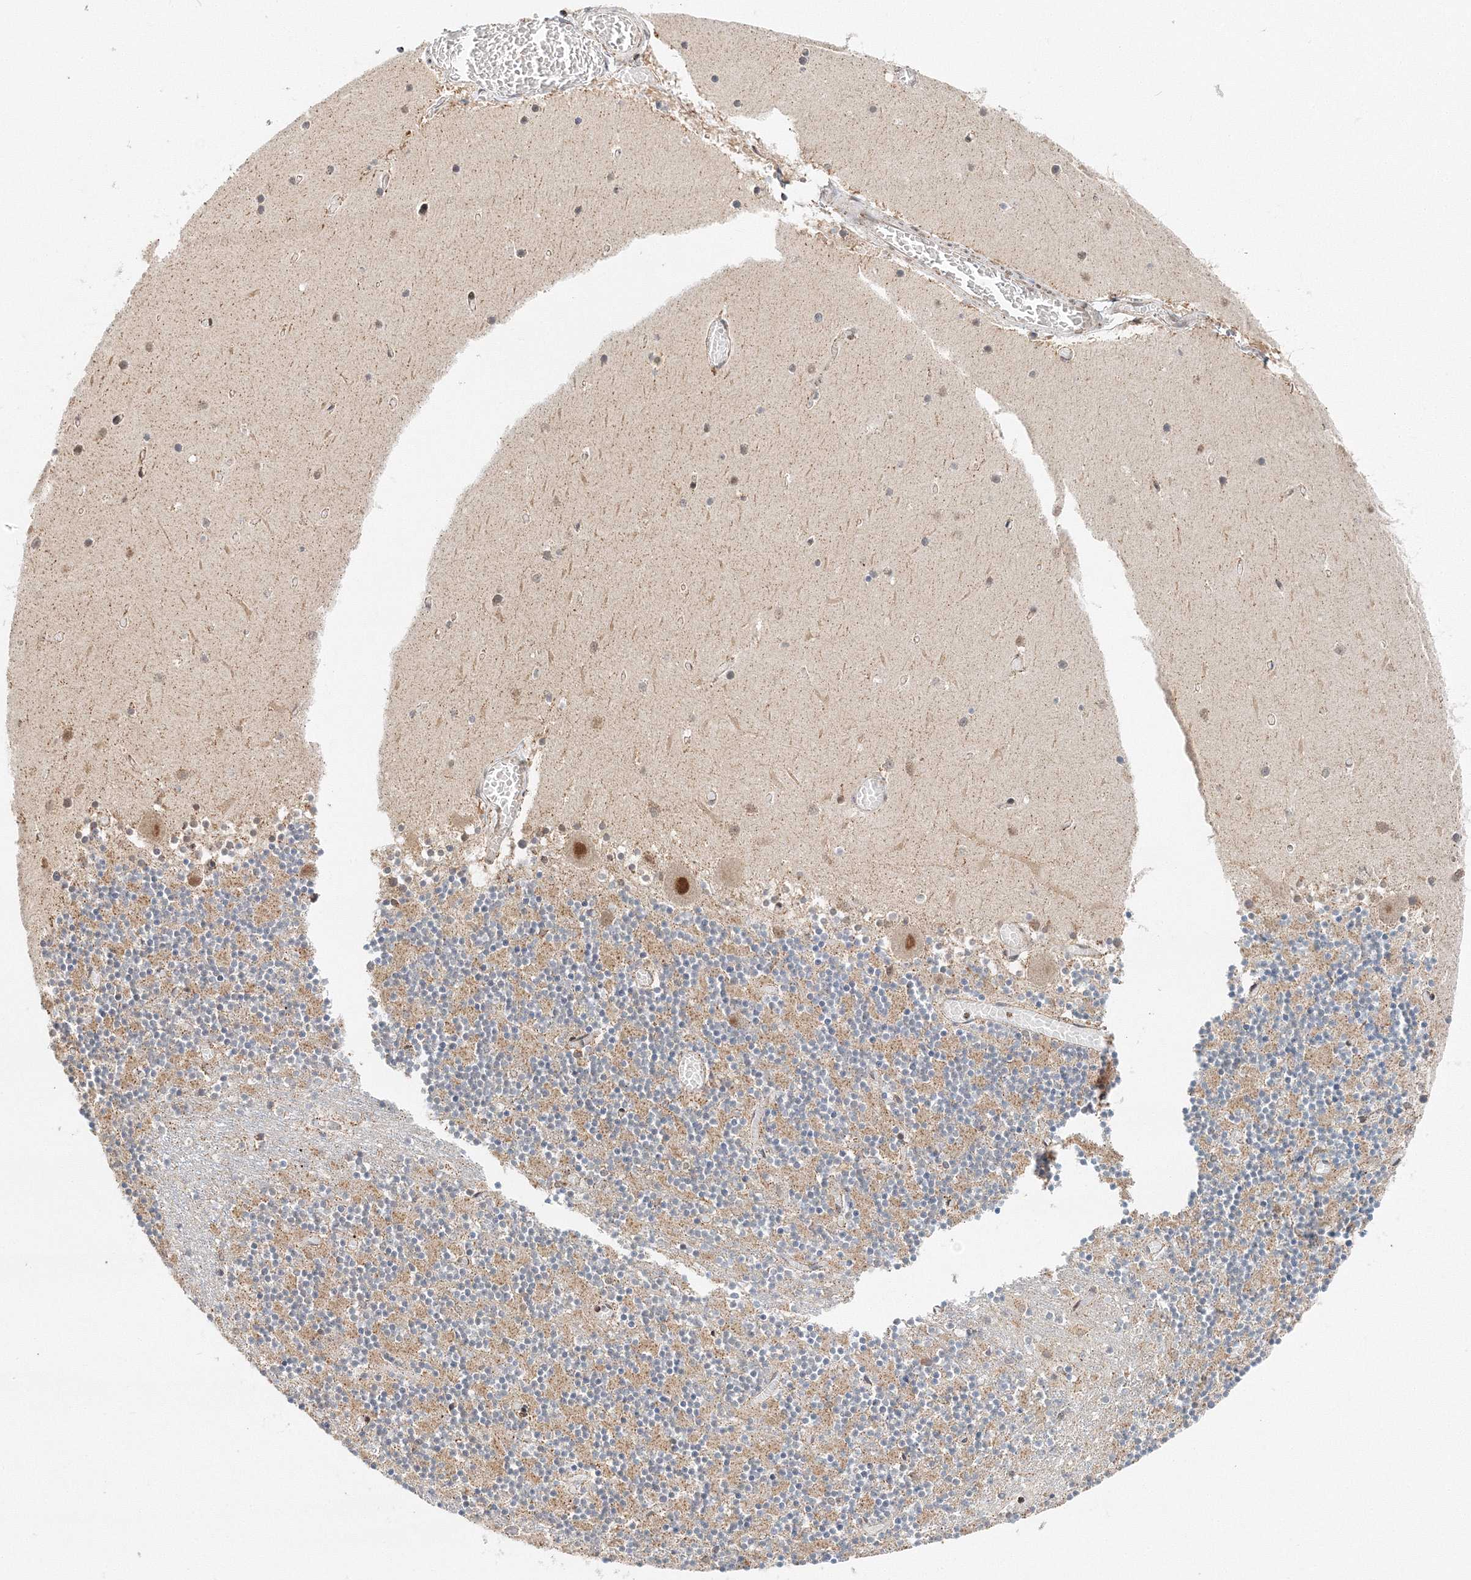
{"staining": {"intensity": "moderate", "quantity": "25%-75%", "location": "cytoplasmic/membranous"}, "tissue": "cerebellum", "cell_type": "Cells in granular layer", "image_type": "normal", "snomed": [{"axis": "morphology", "description": "Normal tissue, NOS"}, {"axis": "topography", "description": "Cerebellum"}], "caption": "Protein expression analysis of benign cerebellum exhibits moderate cytoplasmic/membranous expression in approximately 25%-75% of cells in granular layer. The staining was performed using DAB (3,3'-diaminobenzidine) to visualize the protein expression in brown, while the nuclei were stained in blue with hematoxylin (Magnification: 20x).", "gene": "PSMD6", "patient": {"sex": "female", "age": 28}}